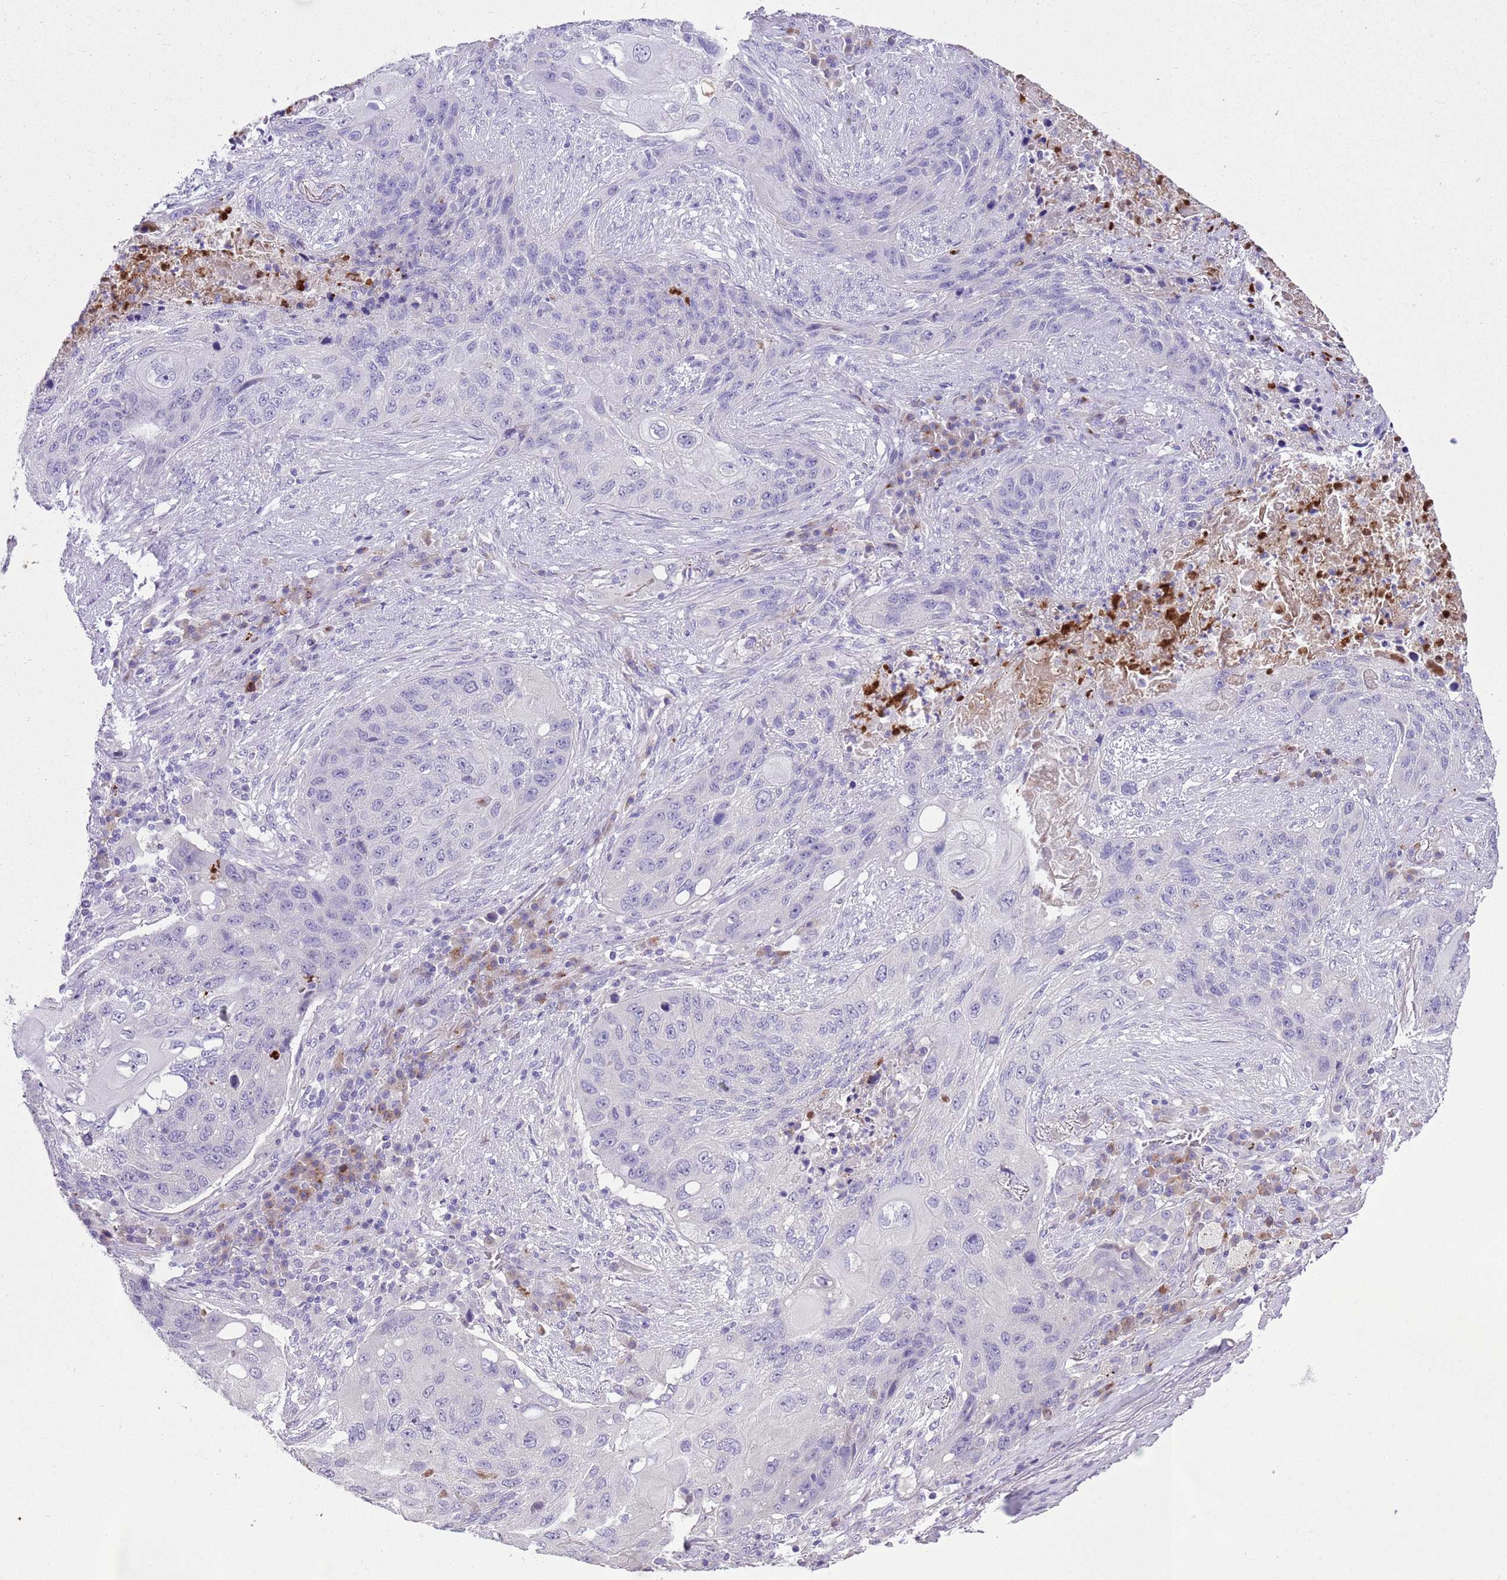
{"staining": {"intensity": "negative", "quantity": "none", "location": "none"}, "tissue": "lung cancer", "cell_type": "Tumor cells", "image_type": "cancer", "snomed": [{"axis": "morphology", "description": "Squamous cell carcinoma, NOS"}, {"axis": "topography", "description": "Lung"}], "caption": "Histopathology image shows no protein staining in tumor cells of lung cancer tissue.", "gene": "CLEC2A", "patient": {"sex": "female", "age": 63}}